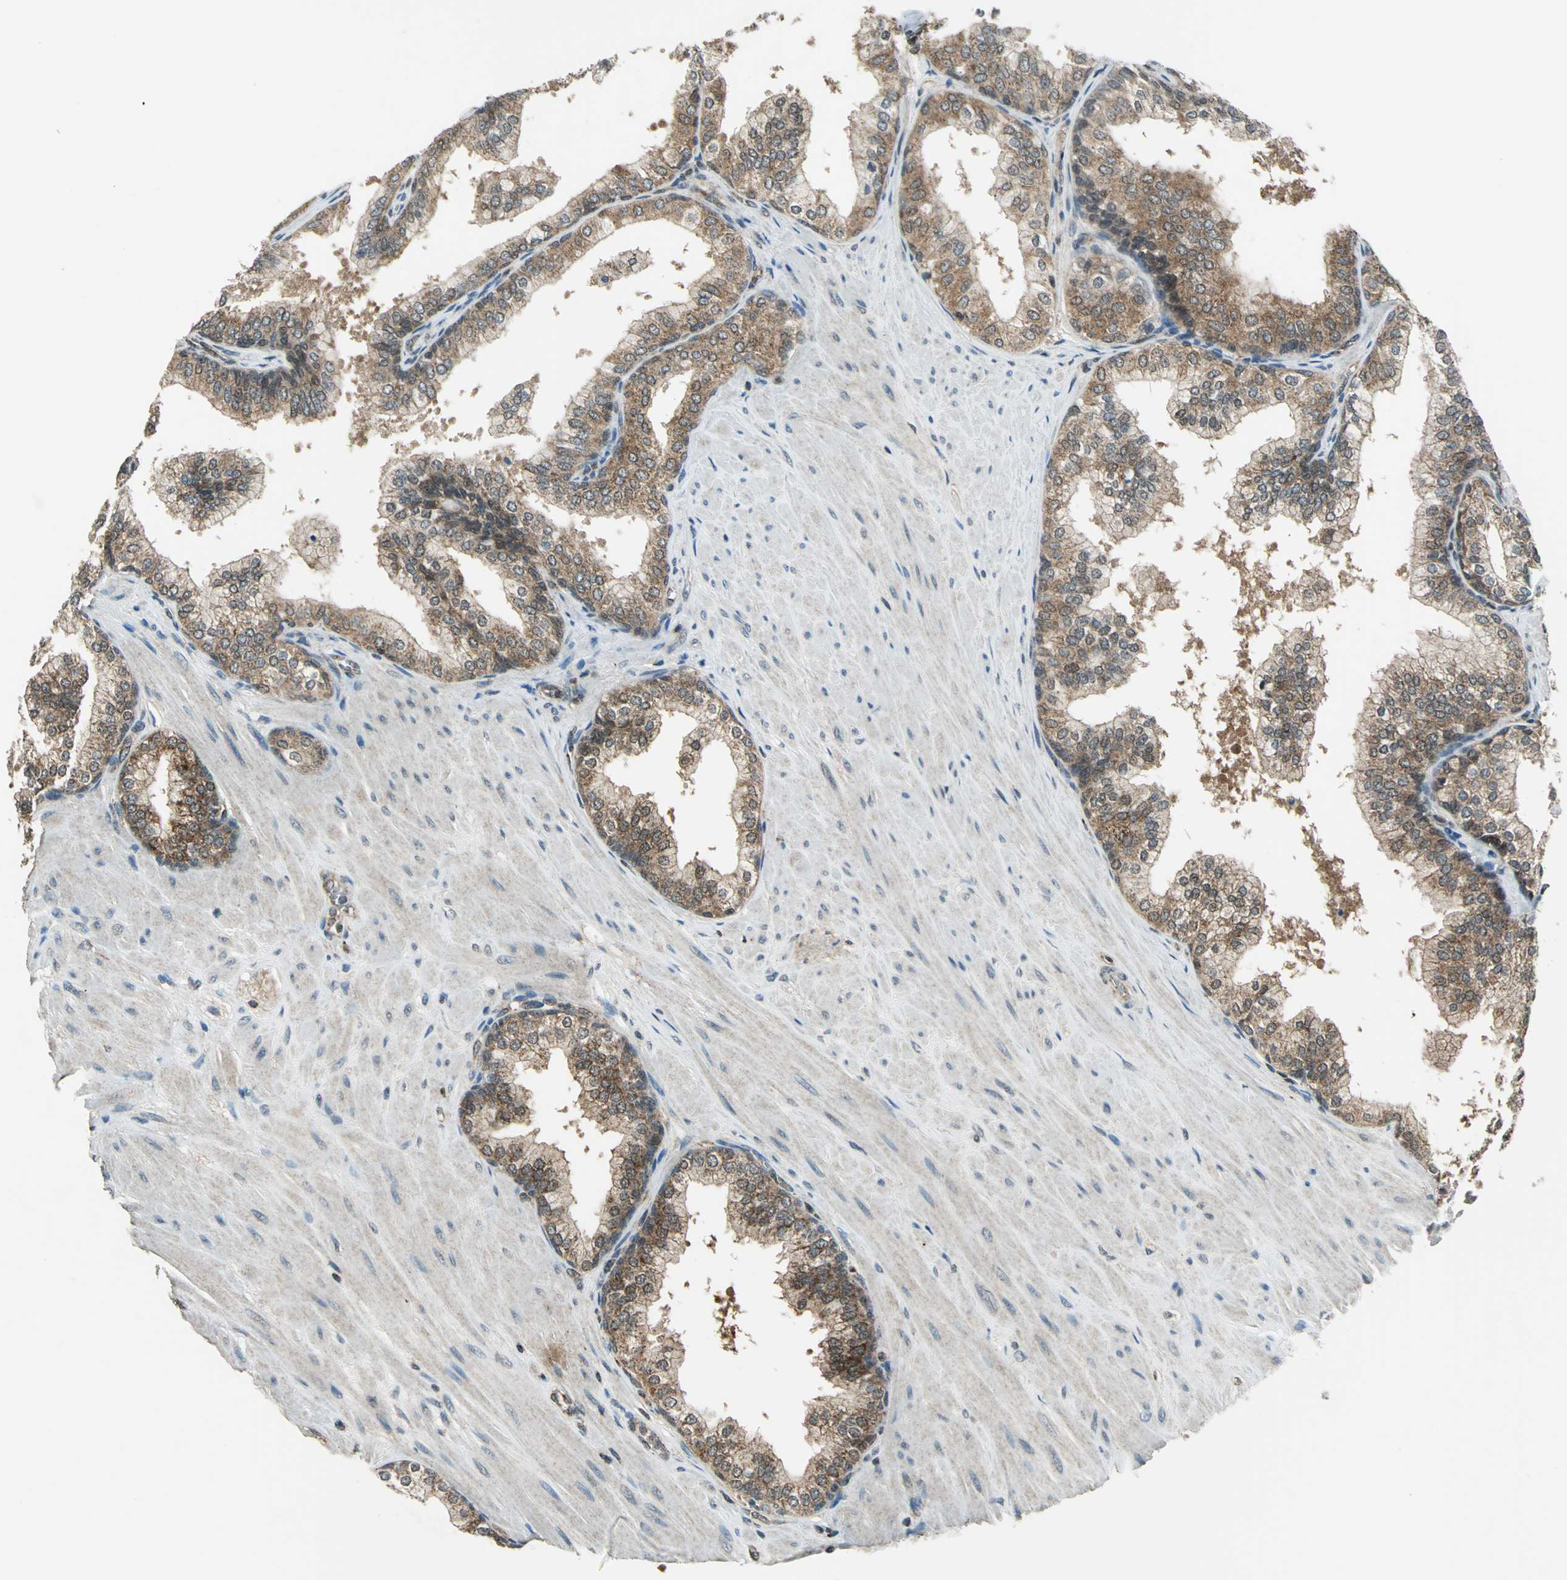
{"staining": {"intensity": "moderate", "quantity": ">75%", "location": "cytoplasmic/membranous"}, "tissue": "prostate", "cell_type": "Glandular cells", "image_type": "normal", "snomed": [{"axis": "morphology", "description": "Normal tissue, NOS"}, {"axis": "topography", "description": "Prostate"}], "caption": "Prostate stained with immunohistochemistry (IHC) shows moderate cytoplasmic/membranous positivity in about >75% of glandular cells.", "gene": "NUDT2", "patient": {"sex": "male", "age": 60}}